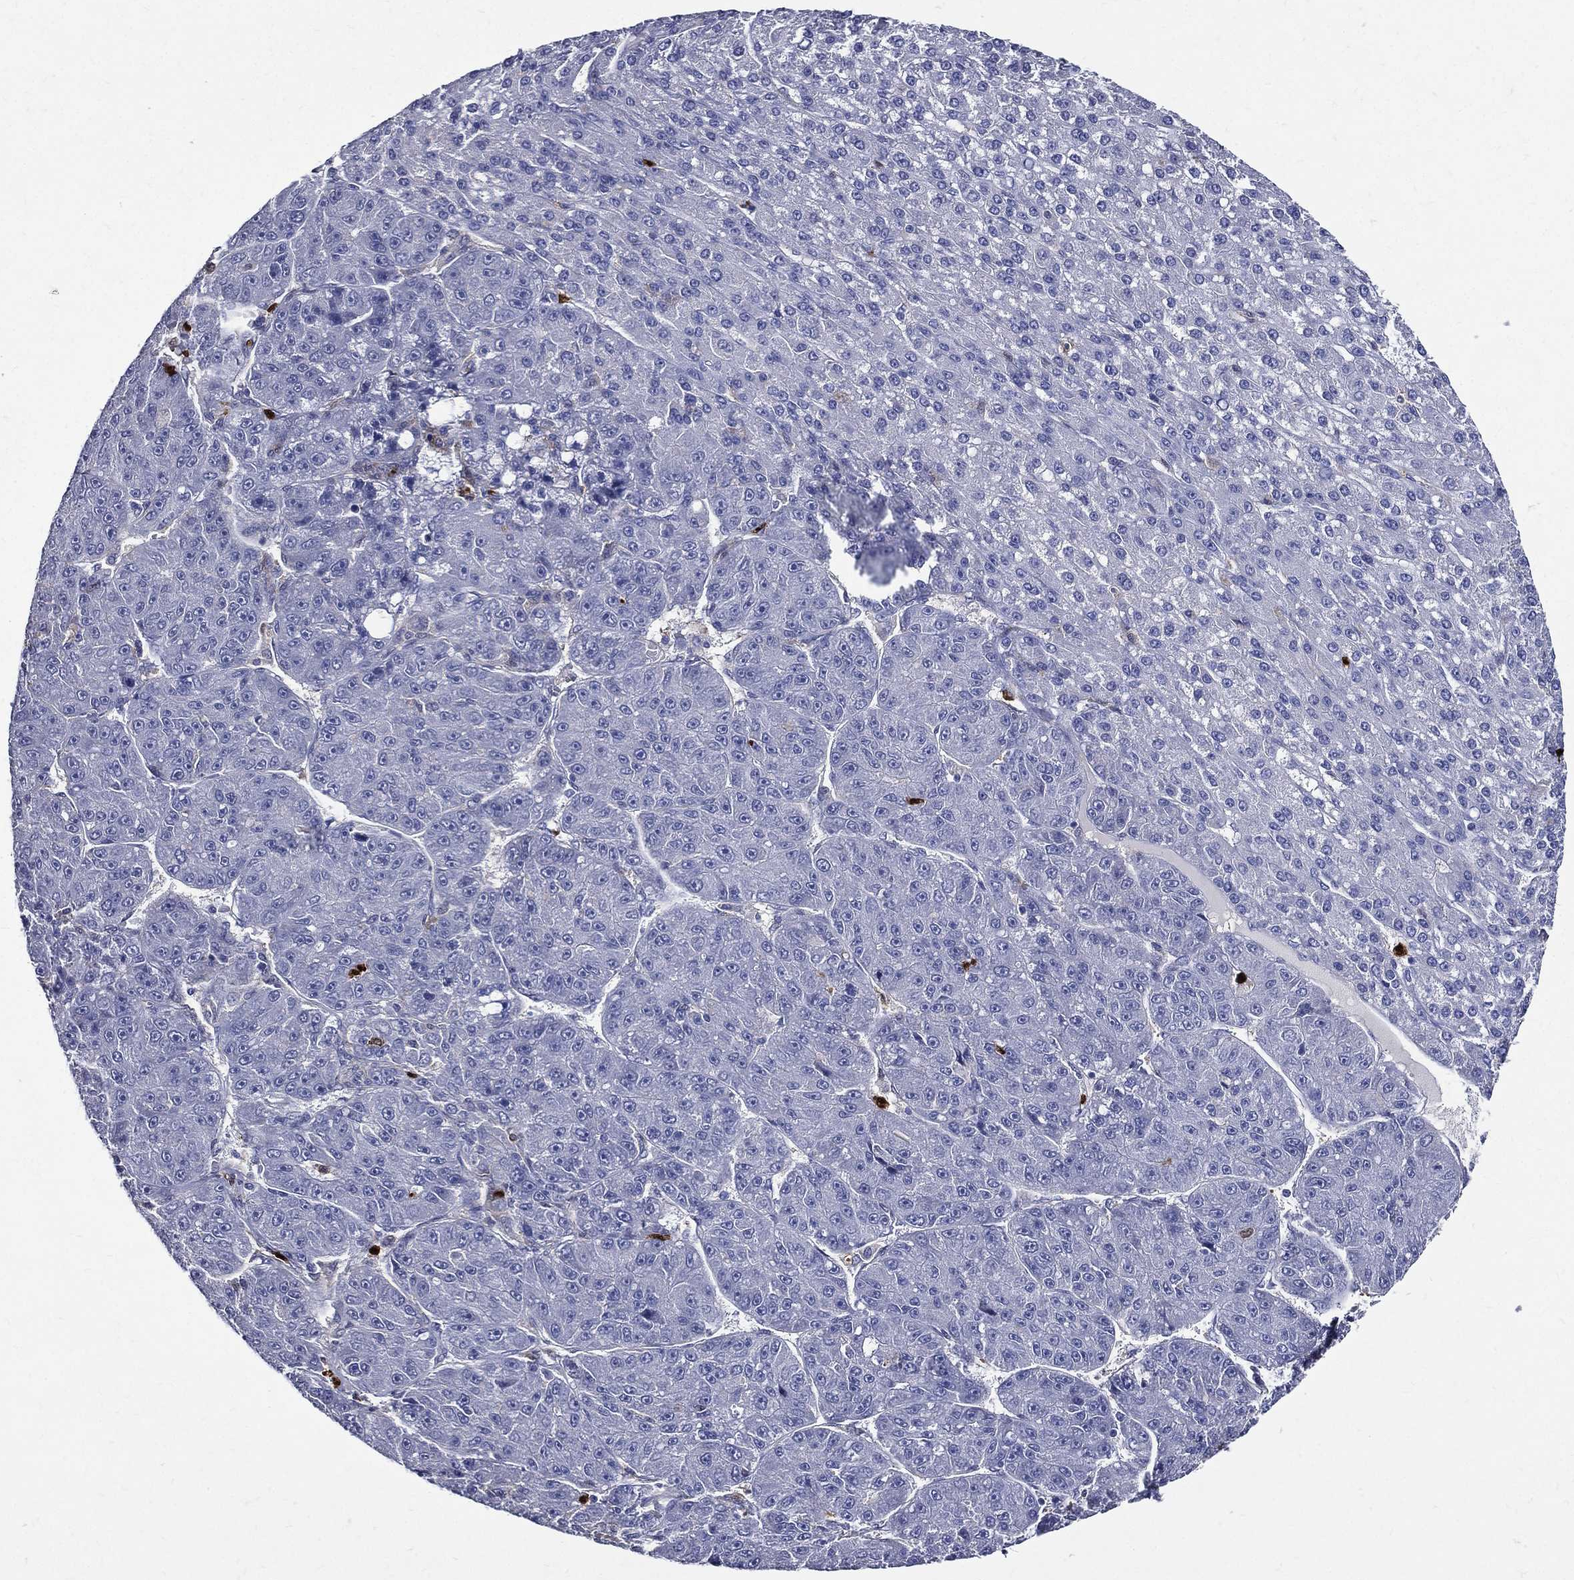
{"staining": {"intensity": "negative", "quantity": "none", "location": "none"}, "tissue": "liver cancer", "cell_type": "Tumor cells", "image_type": "cancer", "snomed": [{"axis": "morphology", "description": "Carcinoma, Hepatocellular, NOS"}, {"axis": "topography", "description": "Liver"}], "caption": "Immunohistochemistry image of human hepatocellular carcinoma (liver) stained for a protein (brown), which demonstrates no positivity in tumor cells.", "gene": "GPR171", "patient": {"sex": "male", "age": 67}}